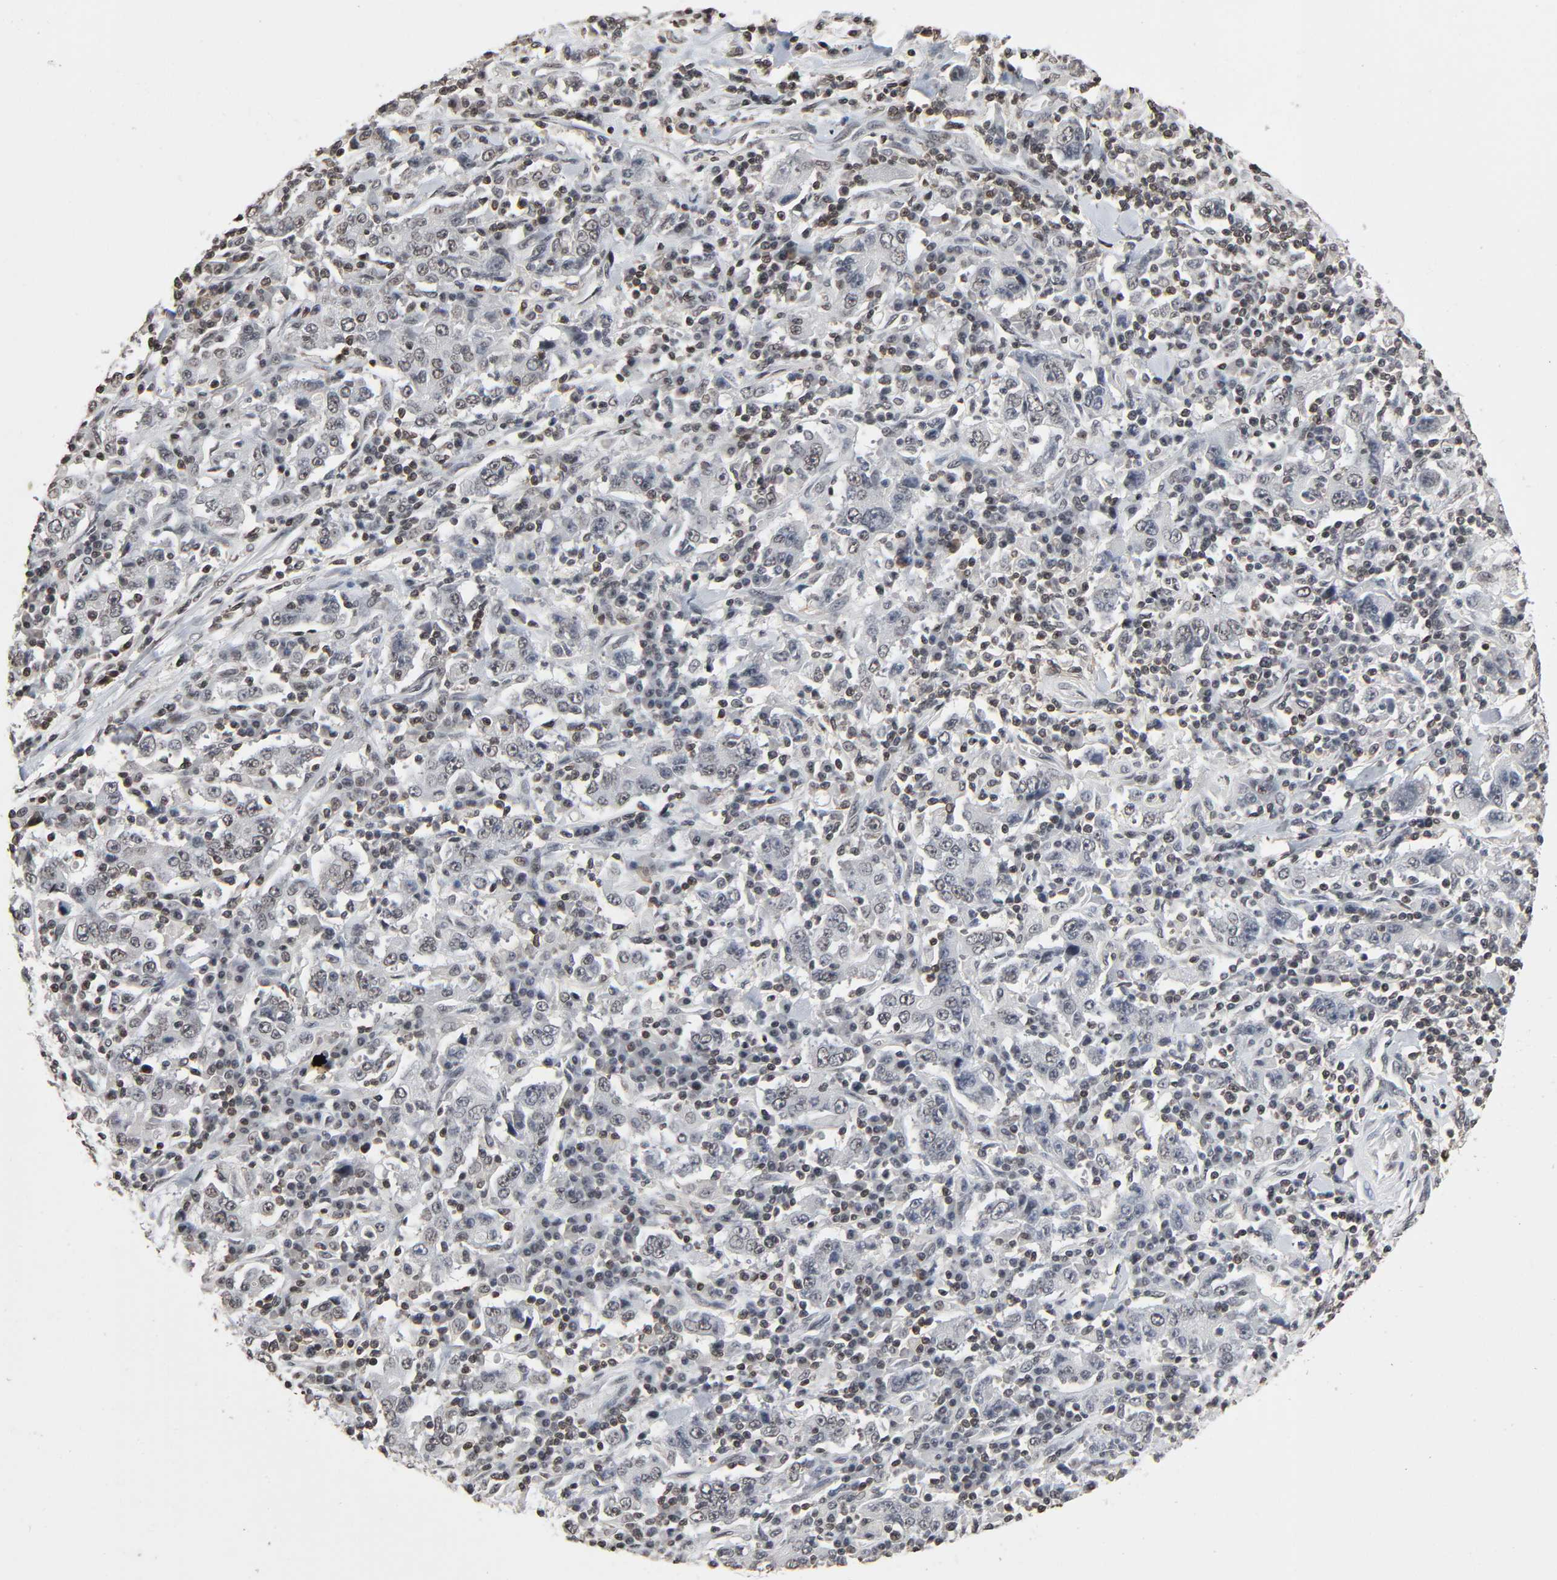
{"staining": {"intensity": "negative", "quantity": "none", "location": "none"}, "tissue": "stomach cancer", "cell_type": "Tumor cells", "image_type": "cancer", "snomed": [{"axis": "morphology", "description": "Normal tissue, NOS"}, {"axis": "morphology", "description": "Adenocarcinoma, NOS"}, {"axis": "topography", "description": "Stomach, upper"}, {"axis": "topography", "description": "Stomach"}], "caption": "Adenocarcinoma (stomach) stained for a protein using immunohistochemistry reveals no positivity tumor cells.", "gene": "STK4", "patient": {"sex": "male", "age": 59}}